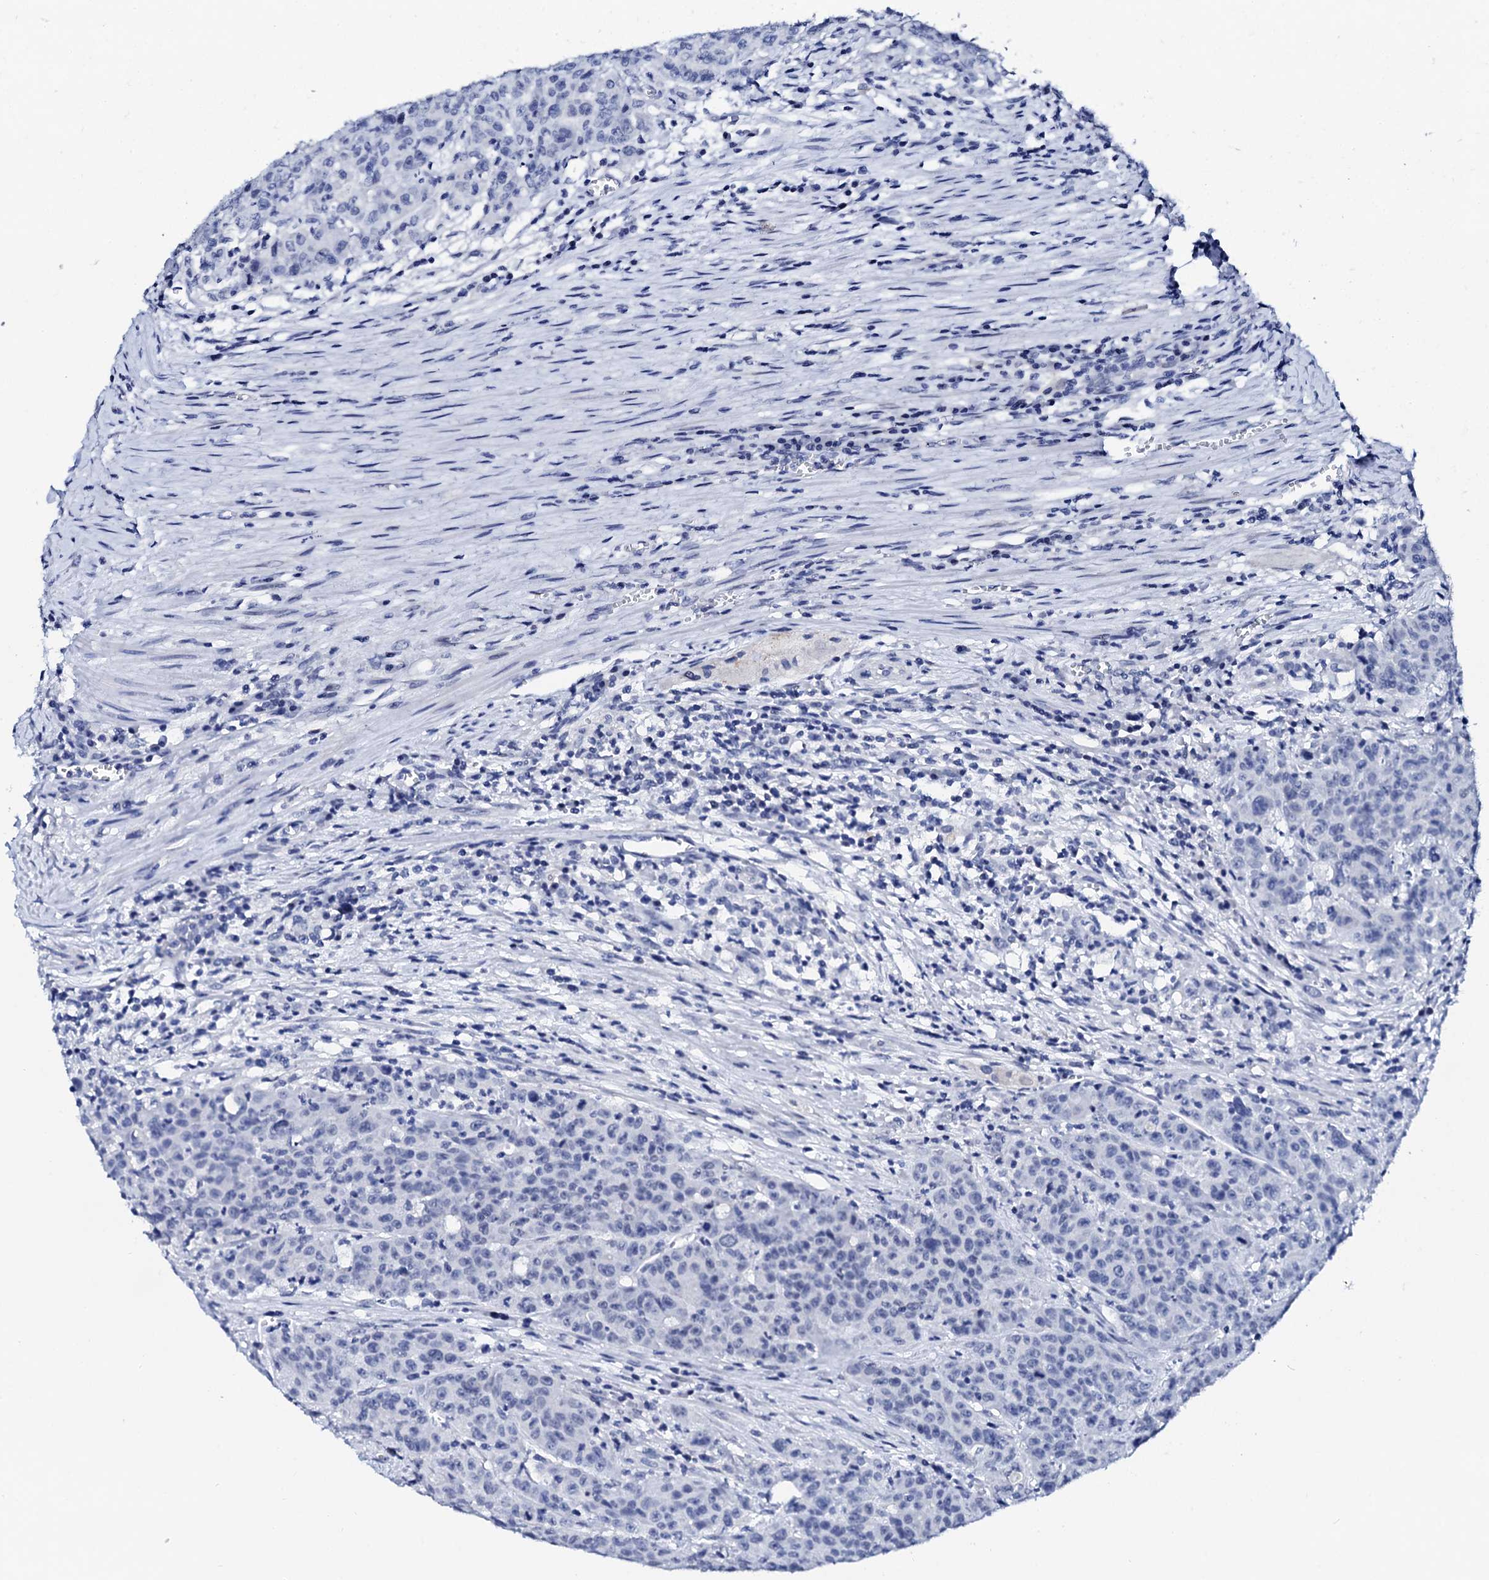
{"staining": {"intensity": "negative", "quantity": "none", "location": "none"}, "tissue": "colorectal cancer", "cell_type": "Tumor cells", "image_type": "cancer", "snomed": [{"axis": "morphology", "description": "Adenocarcinoma, NOS"}, {"axis": "topography", "description": "Colon"}], "caption": "Tumor cells are negative for brown protein staining in adenocarcinoma (colorectal).", "gene": "SPATA19", "patient": {"sex": "male", "age": 62}}